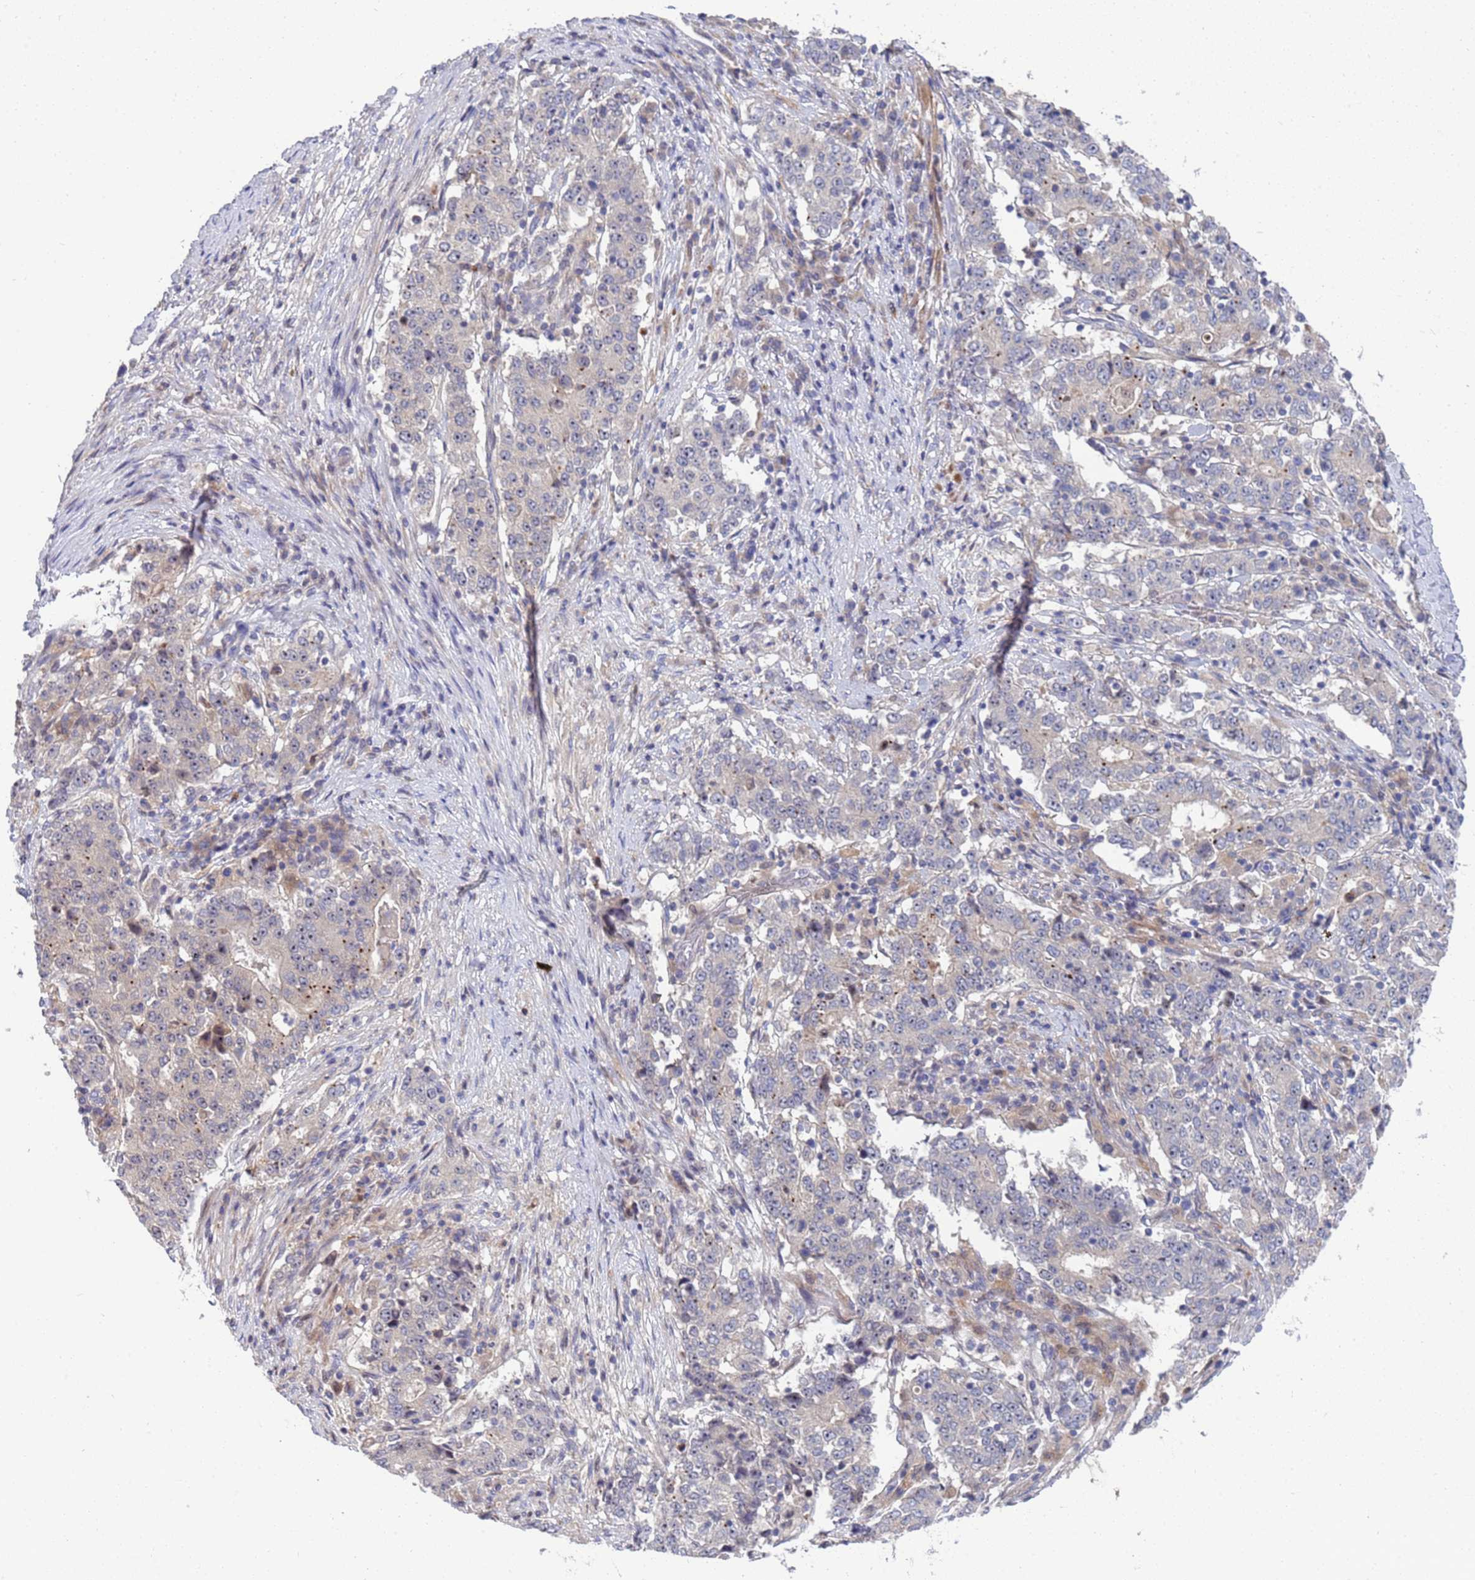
{"staining": {"intensity": "negative", "quantity": "none", "location": "none"}, "tissue": "stomach cancer", "cell_type": "Tumor cells", "image_type": "cancer", "snomed": [{"axis": "morphology", "description": "Adenocarcinoma, NOS"}, {"axis": "topography", "description": "Stomach"}], "caption": "Tumor cells show no significant staining in stomach cancer. (DAB immunohistochemistry, high magnification).", "gene": "ENOSF1", "patient": {"sex": "male", "age": 59}}